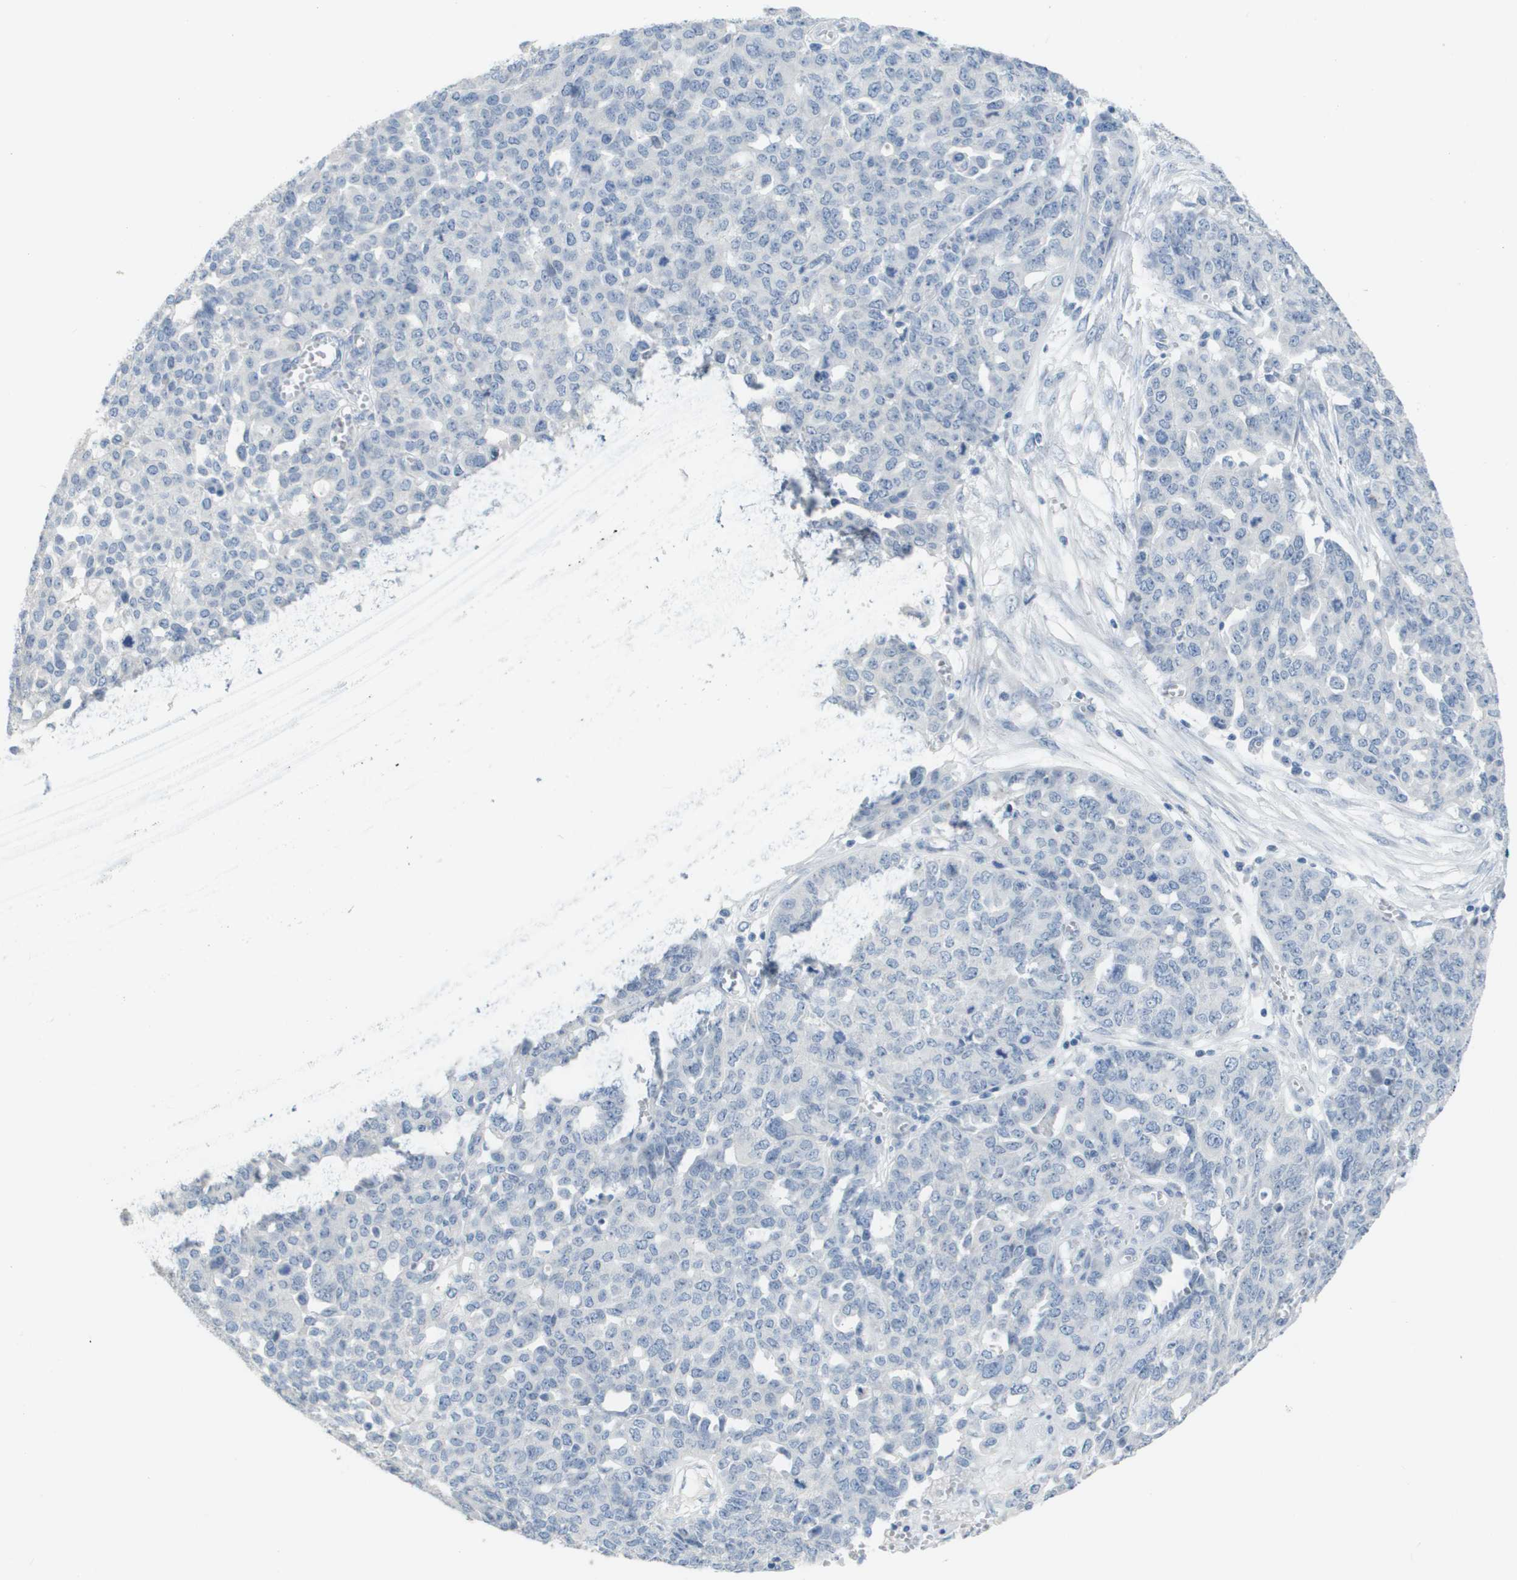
{"staining": {"intensity": "negative", "quantity": "none", "location": "none"}, "tissue": "ovarian cancer", "cell_type": "Tumor cells", "image_type": "cancer", "snomed": [{"axis": "morphology", "description": "Cystadenocarcinoma, serous, NOS"}, {"axis": "topography", "description": "Ovary"}], "caption": "Human ovarian serous cystadenocarcinoma stained for a protein using immunohistochemistry (IHC) shows no positivity in tumor cells.", "gene": "PDE4A", "patient": {"sex": "female", "age": 56}}